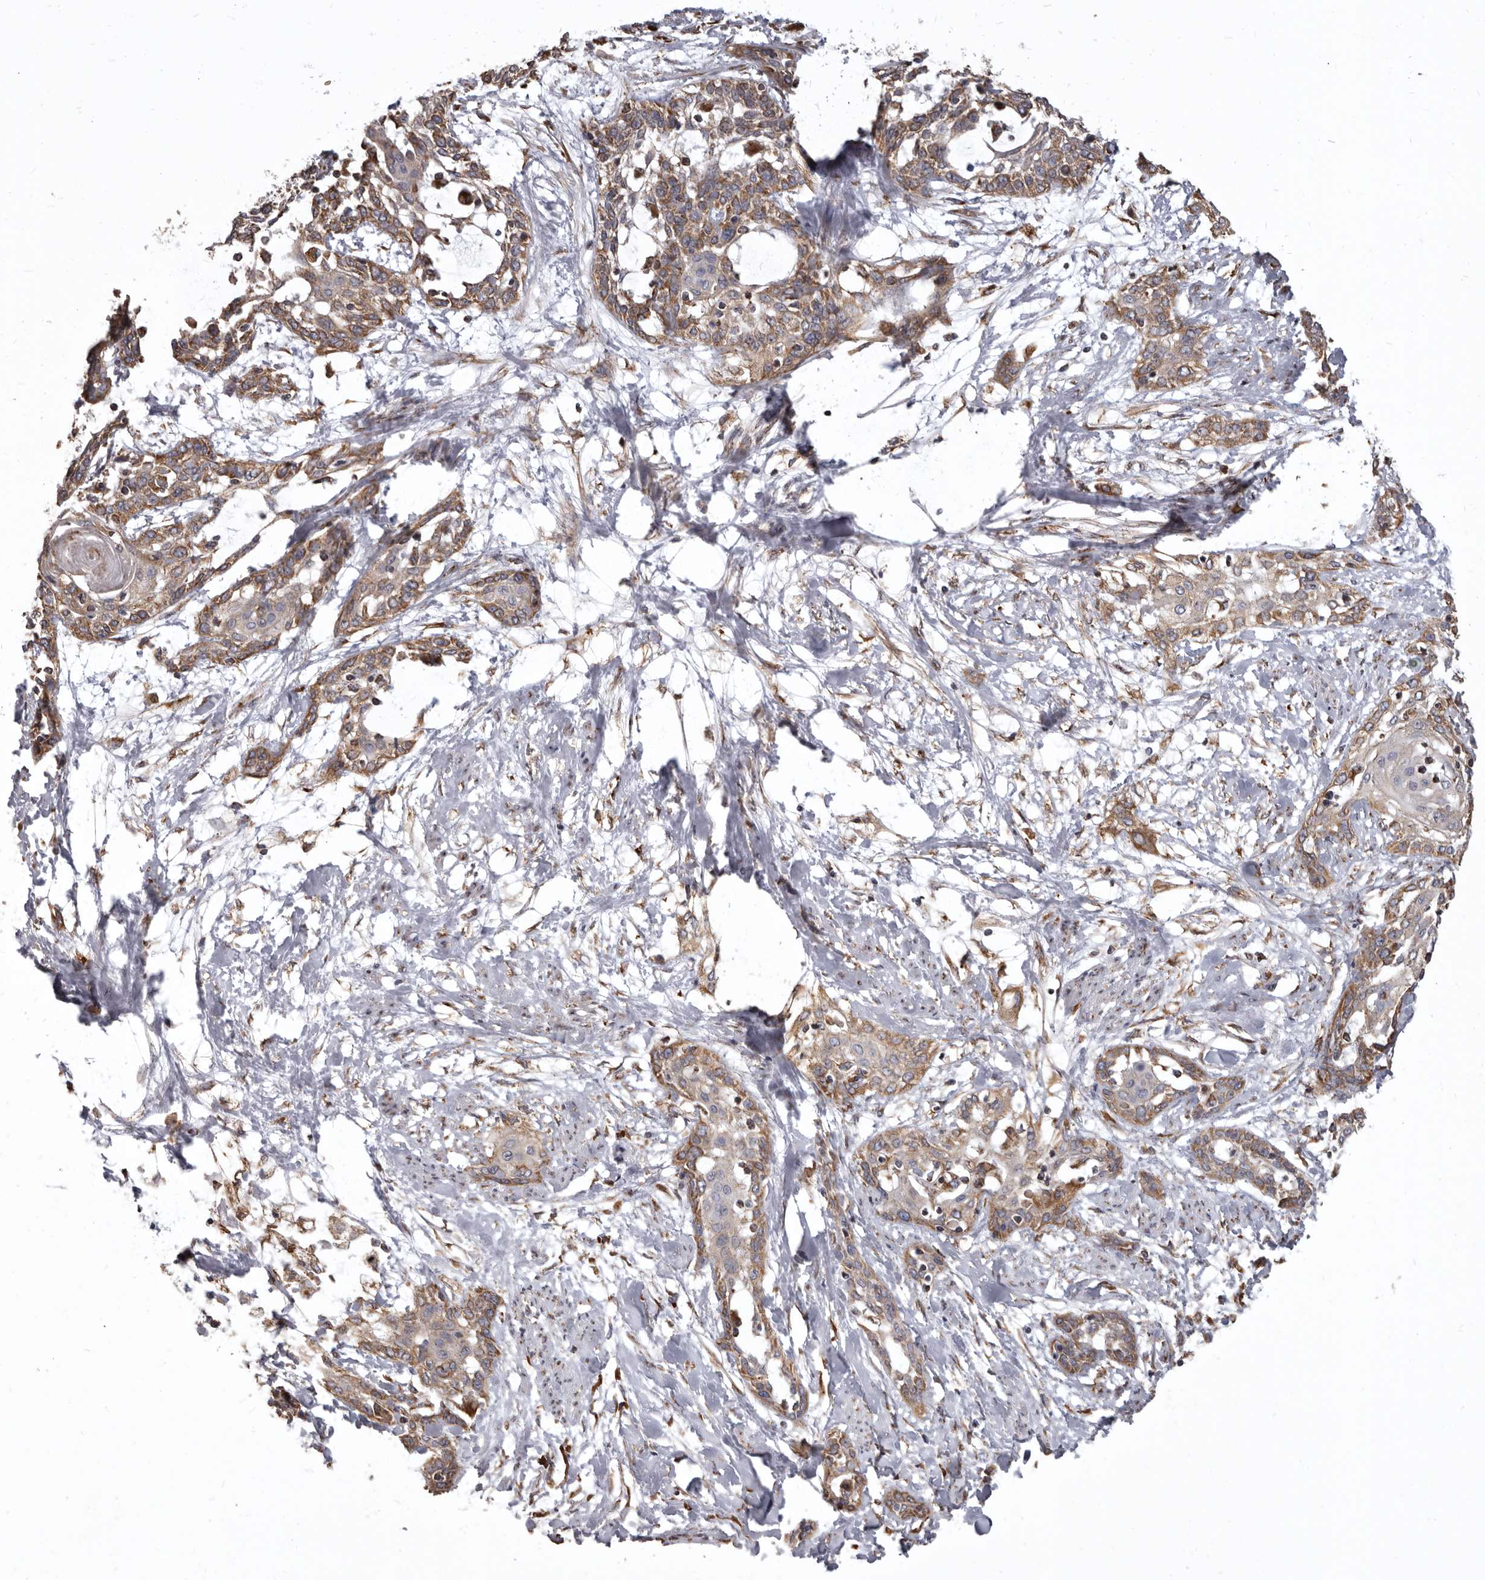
{"staining": {"intensity": "moderate", "quantity": ">75%", "location": "cytoplasmic/membranous"}, "tissue": "cervical cancer", "cell_type": "Tumor cells", "image_type": "cancer", "snomed": [{"axis": "morphology", "description": "Squamous cell carcinoma, NOS"}, {"axis": "topography", "description": "Cervix"}], "caption": "Immunohistochemistry micrograph of human cervical squamous cell carcinoma stained for a protein (brown), which displays medium levels of moderate cytoplasmic/membranous positivity in about >75% of tumor cells.", "gene": "CDK5RAP3", "patient": {"sex": "female", "age": 57}}